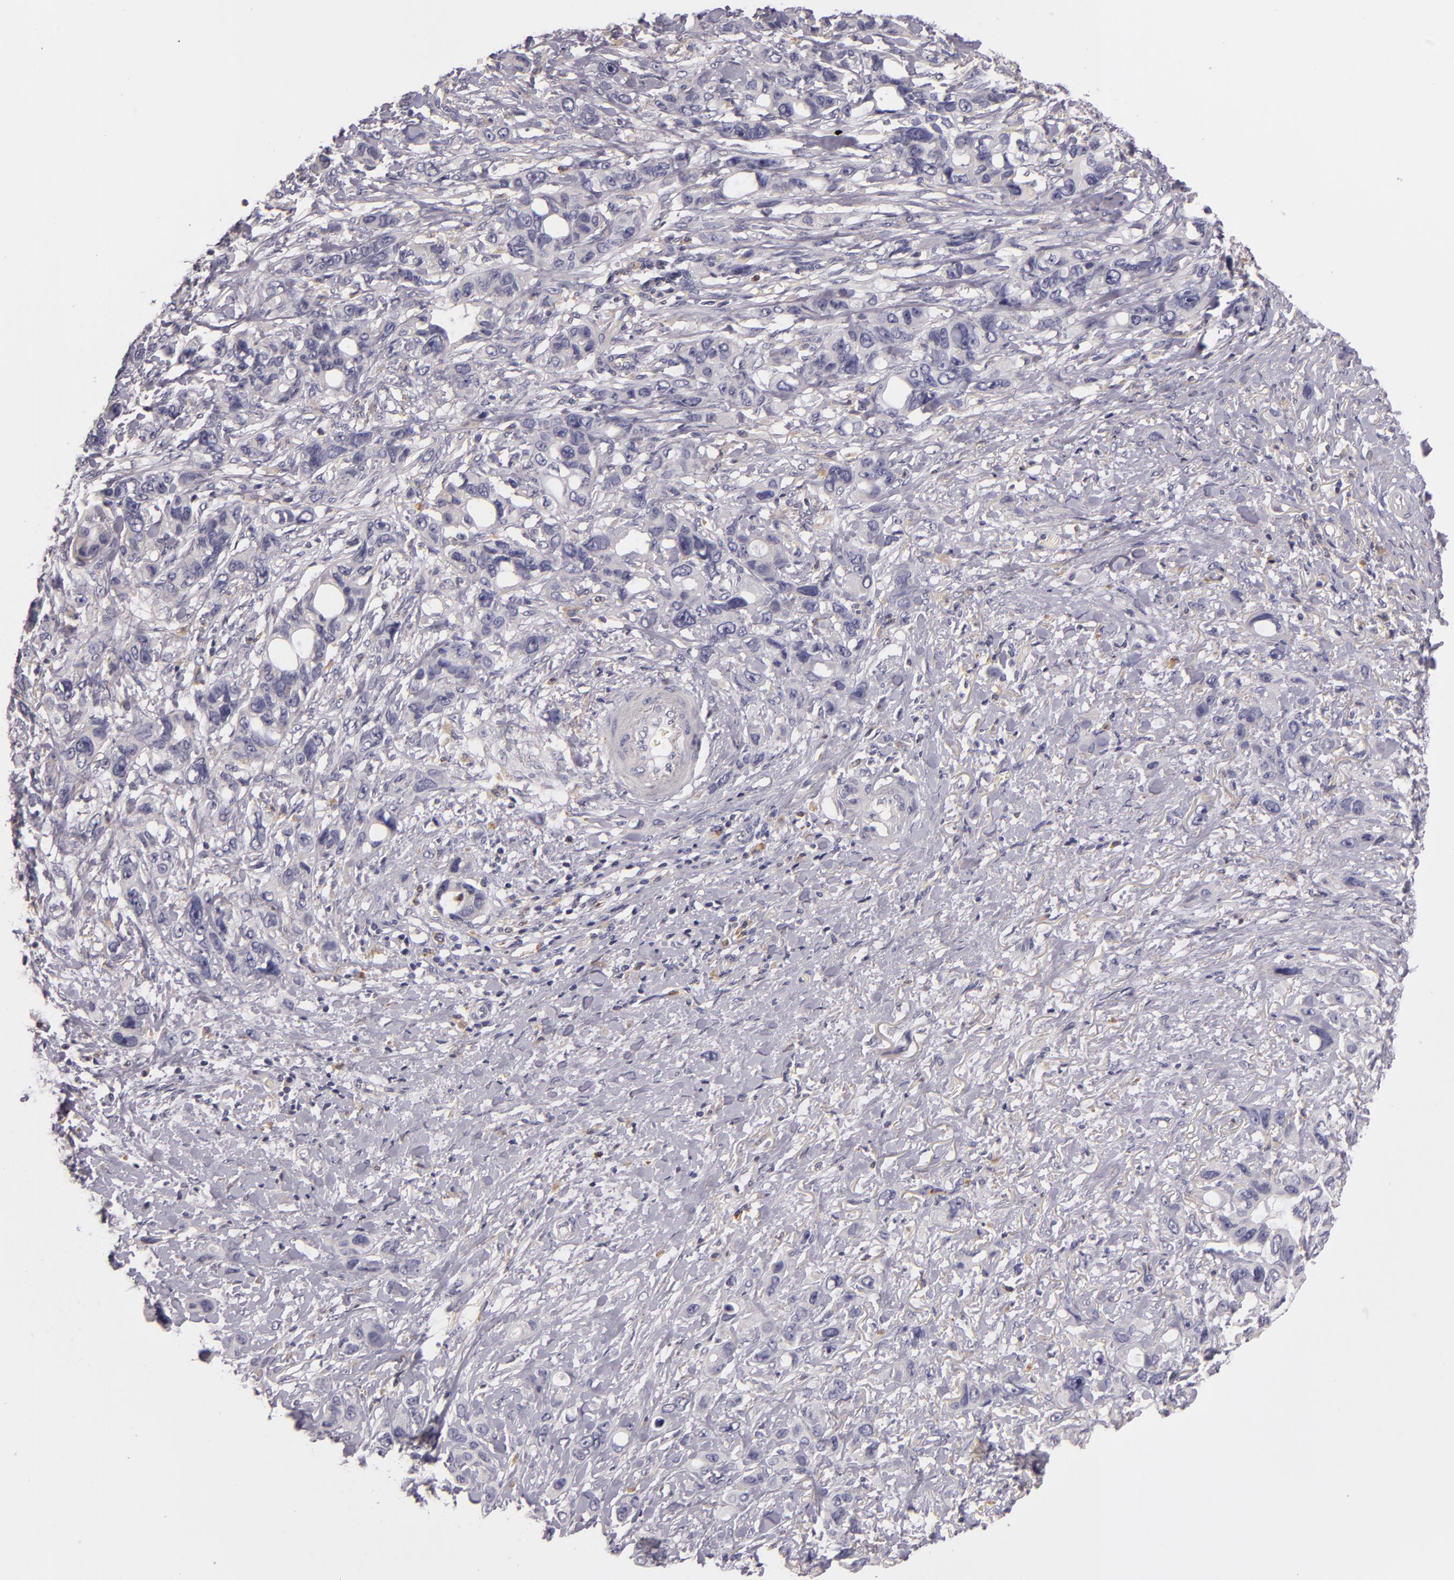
{"staining": {"intensity": "negative", "quantity": "none", "location": "none"}, "tissue": "stomach cancer", "cell_type": "Tumor cells", "image_type": "cancer", "snomed": [{"axis": "morphology", "description": "Adenocarcinoma, NOS"}, {"axis": "topography", "description": "Stomach, upper"}], "caption": "An immunohistochemistry (IHC) micrograph of stomach cancer is shown. There is no staining in tumor cells of stomach cancer.", "gene": "TLR8", "patient": {"sex": "male", "age": 47}}